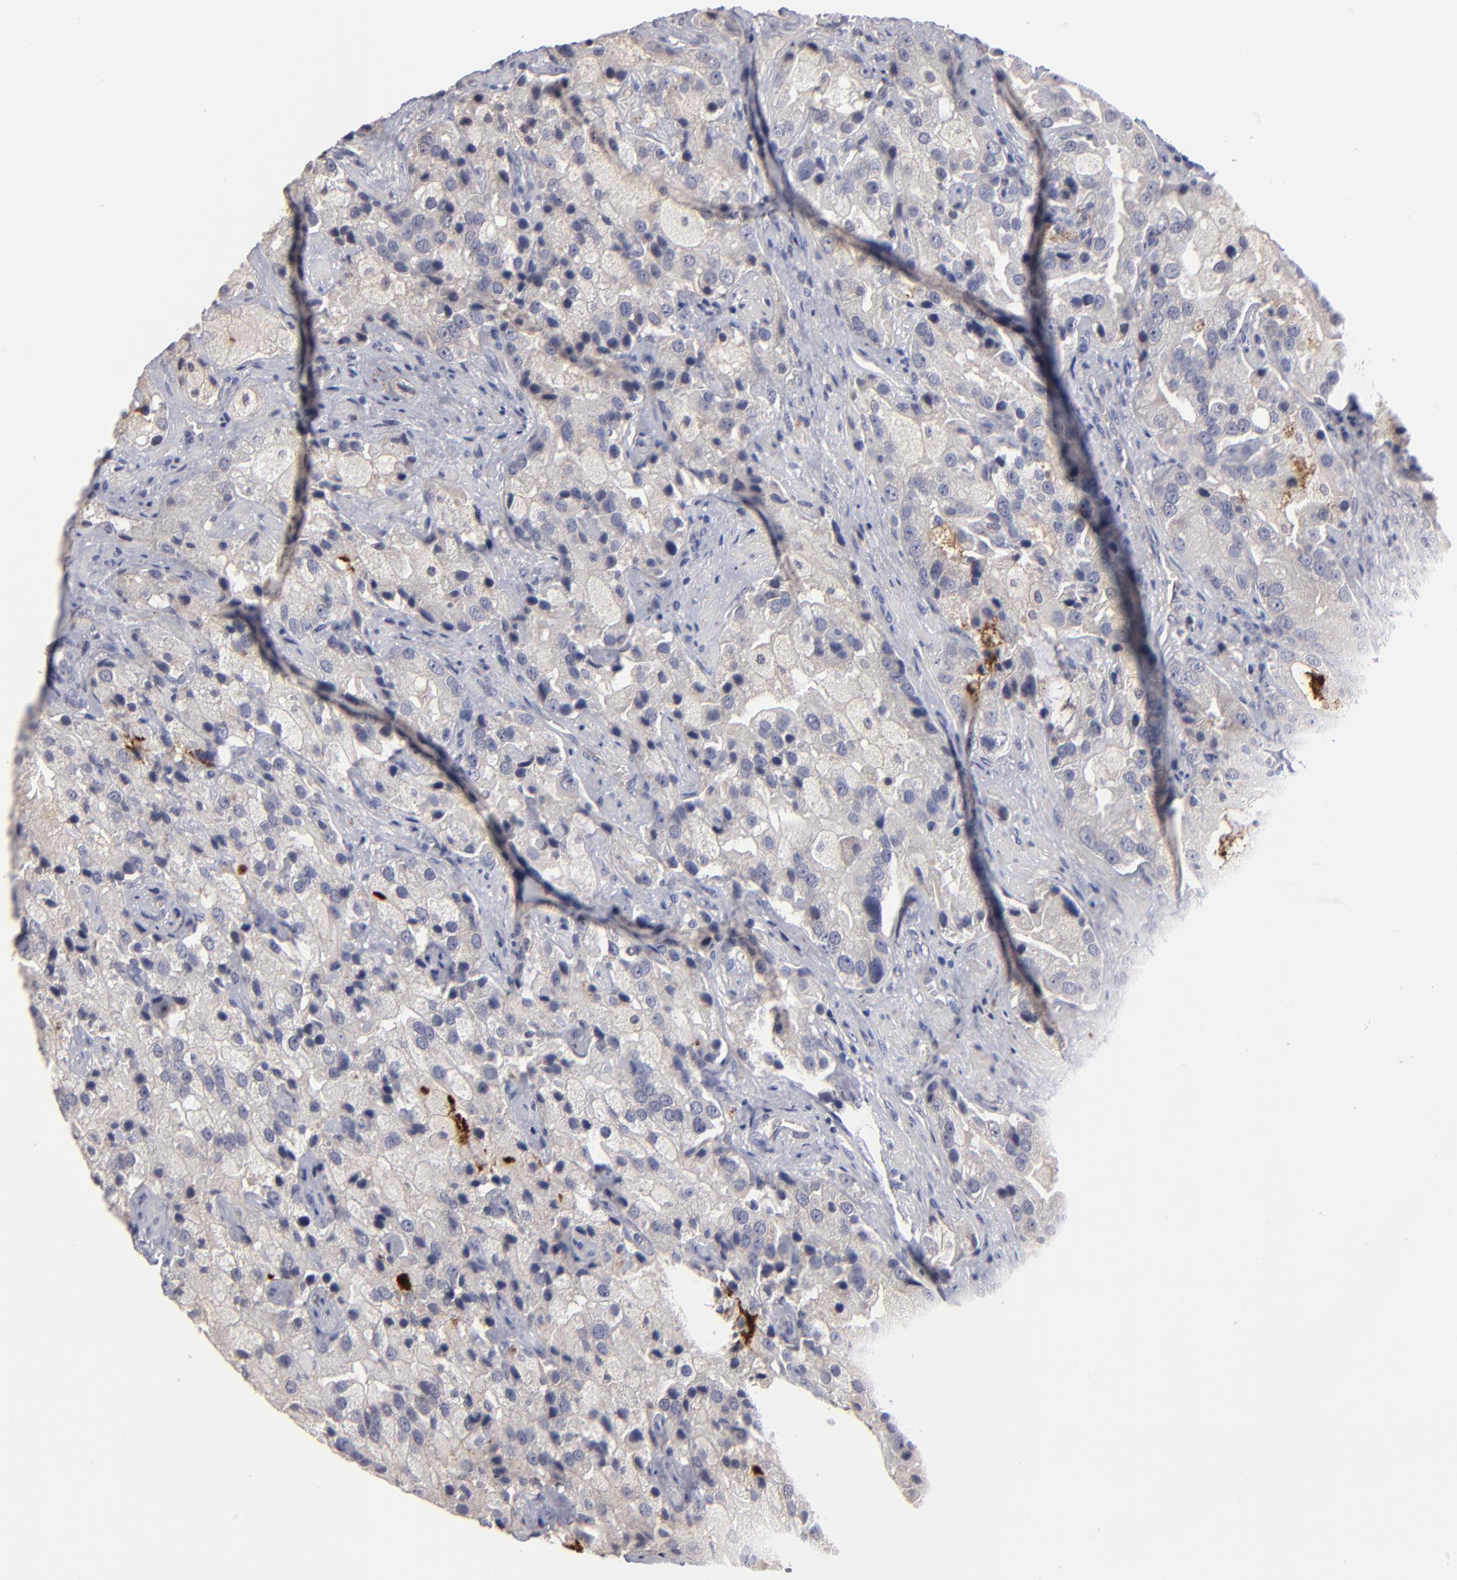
{"staining": {"intensity": "weak", "quantity": "<25%", "location": "cytoplasmic/membranous"}, "tissue": "prostate cancer", "cell_type": "Tumor cells", "image_type": "cancer", "snomed": [{"axis": "morphology", "description": "Adenocarcinoma, High grade"}, {"axis": "topography", "description": "Prostate"}], "caption": "Prostate cancer (high-grade adenocarcinoma) was stained to show a protein in brown. There is no significant expression in tumor cells. (Stains: DAB immunohistochemistry with hematoxylin counter stain, Microscopy: brightfield microscopy at high magnification).", "gene": "GPM6B", "patient": {"sex": "male", "age": 70}}